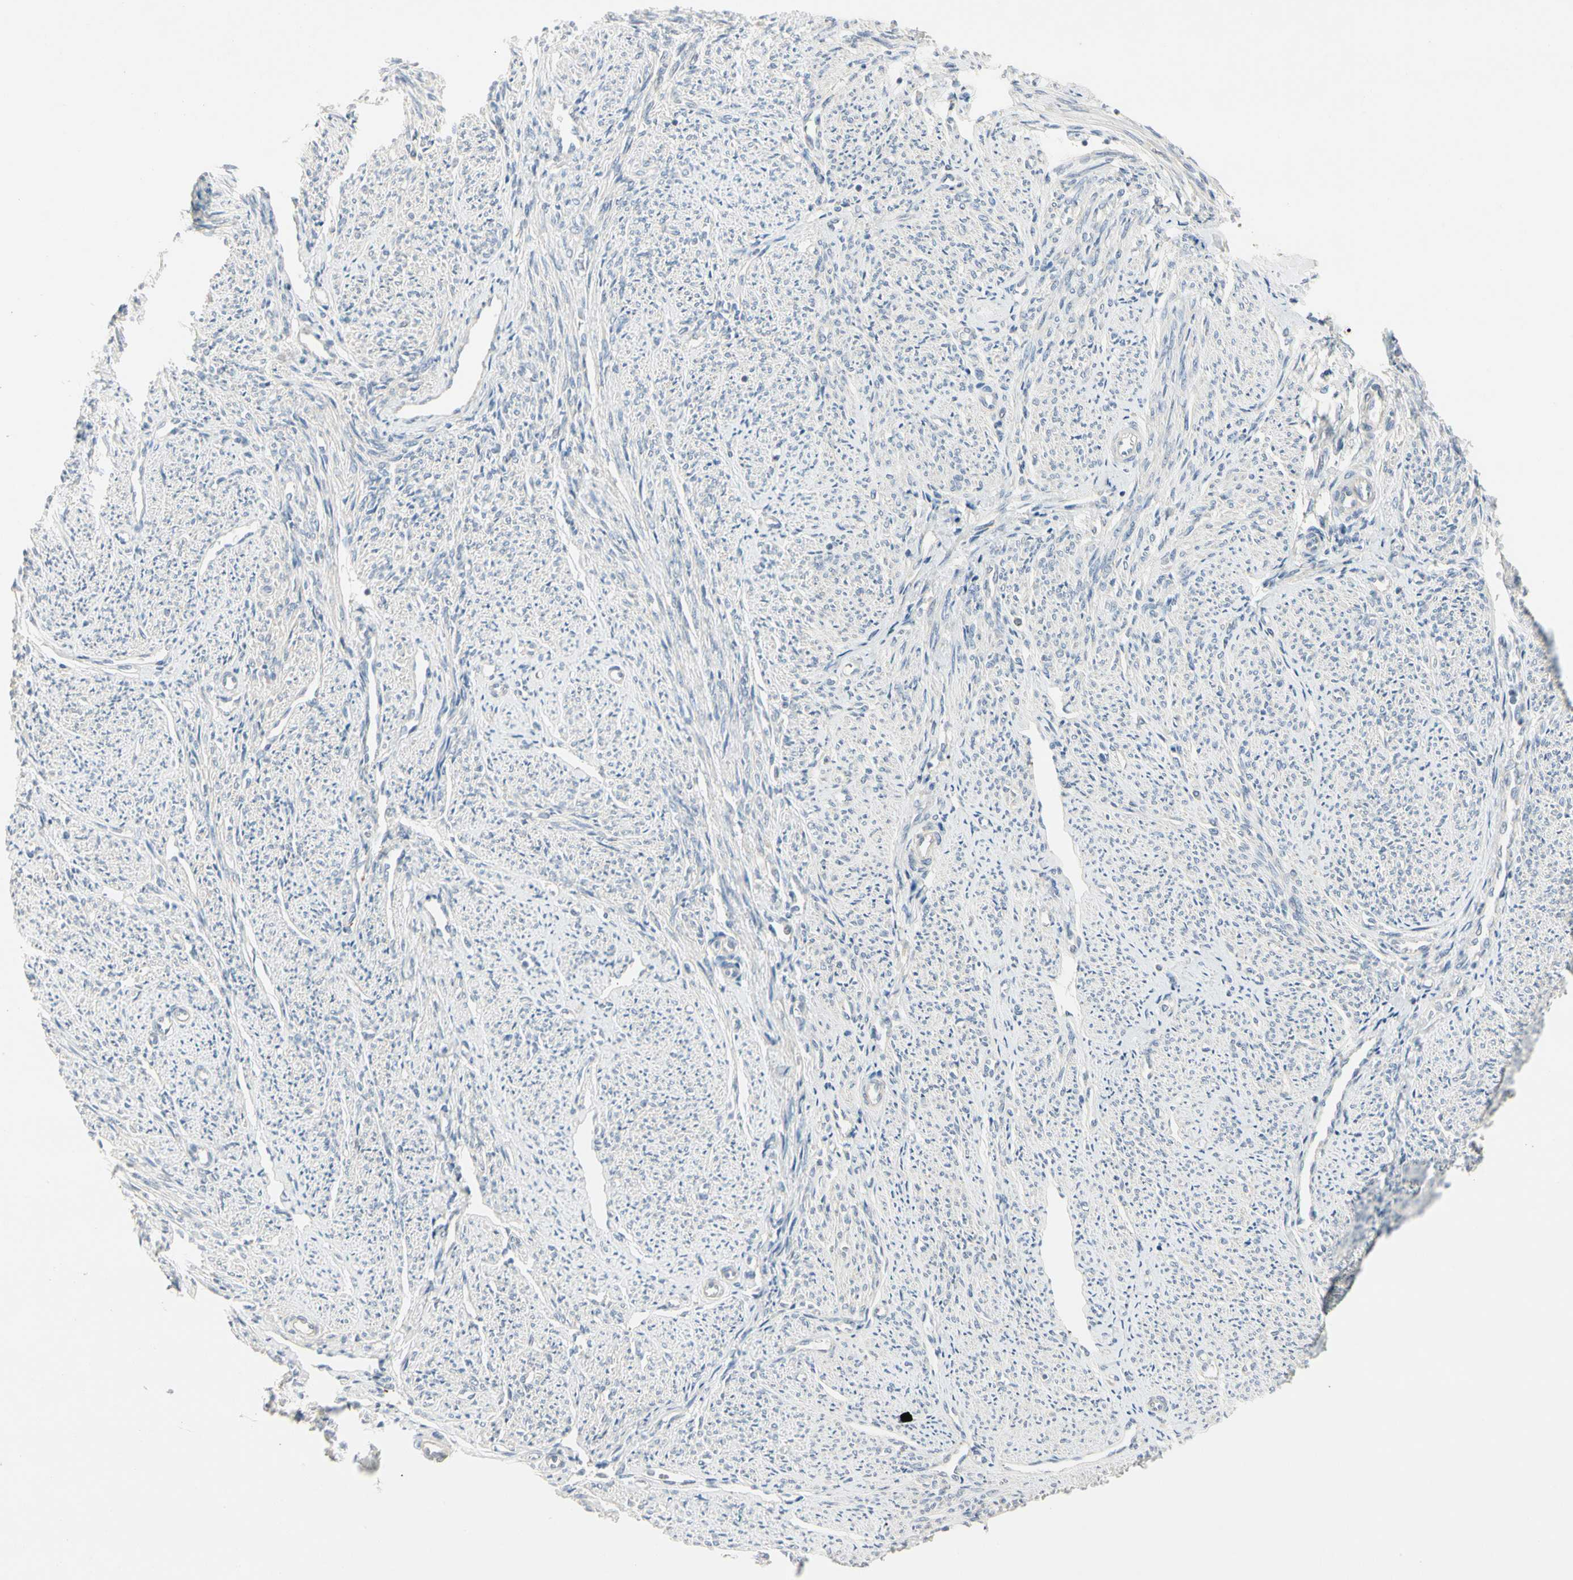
{"staining": {"intensity": "weak", "quantity": "<25%", "location": "cytoplasmic/membranous,nuclear"}, "tissue": "smooth muscle", "cell_type": "Smooth muscle cells", "image_type": "normal", "snomed": [{"axis": "morphology", "description": "Normal tissue, NOS"}, {"axis": "topography", "description": "Smooth muscle"}], "caption": "High power microscopy micrograph of an immunohistochemistry (IHC) histopathology image of unremarkable smooth muscle, revealing no significant positivity in smooth muscle cells.", "gene": "PRSS21", "patient": {"sex": "female", "age": 65}}